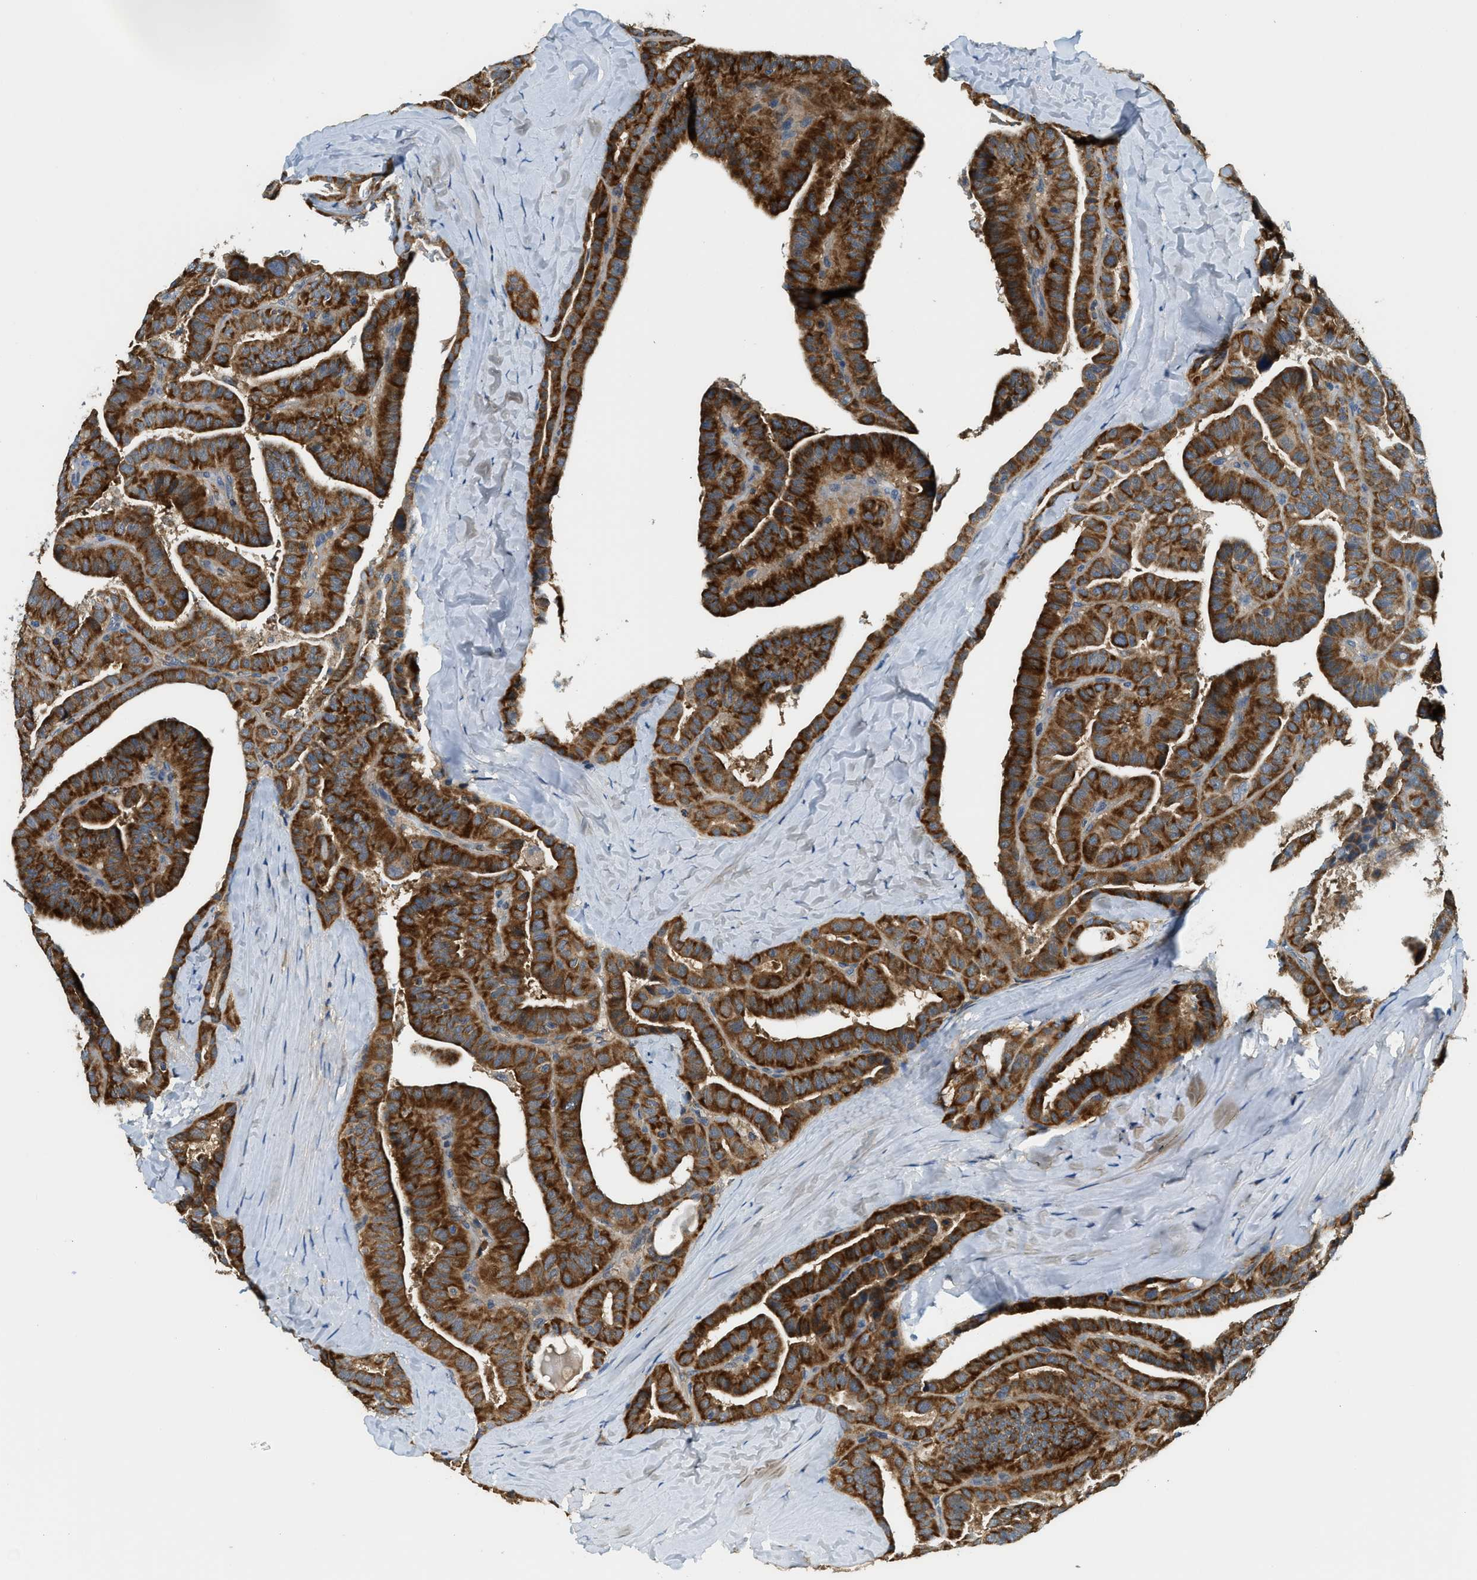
{"staining": {"intensity": "strong", "quantity": ">75%", "location": "cytoplasmic/membranous"}, "tissue": "thyroid cancer", "cell_type": "Tumor cells", "image_type": "cancer", "snomed": [{"axis": "morphology", "description": "Papillary adenocarcinoma, NOS"}, {"axis": "topography", "description": "Thyroid gland"}], "caption": "The image exhibits a brown stain indicating the presence of a protein in the cytoplasmic/membranous of tumor cells in papillary adenocarcinoma (thyroid).", "gene": "KCNK1", "patient": {"sex": "male", "age": 77}}